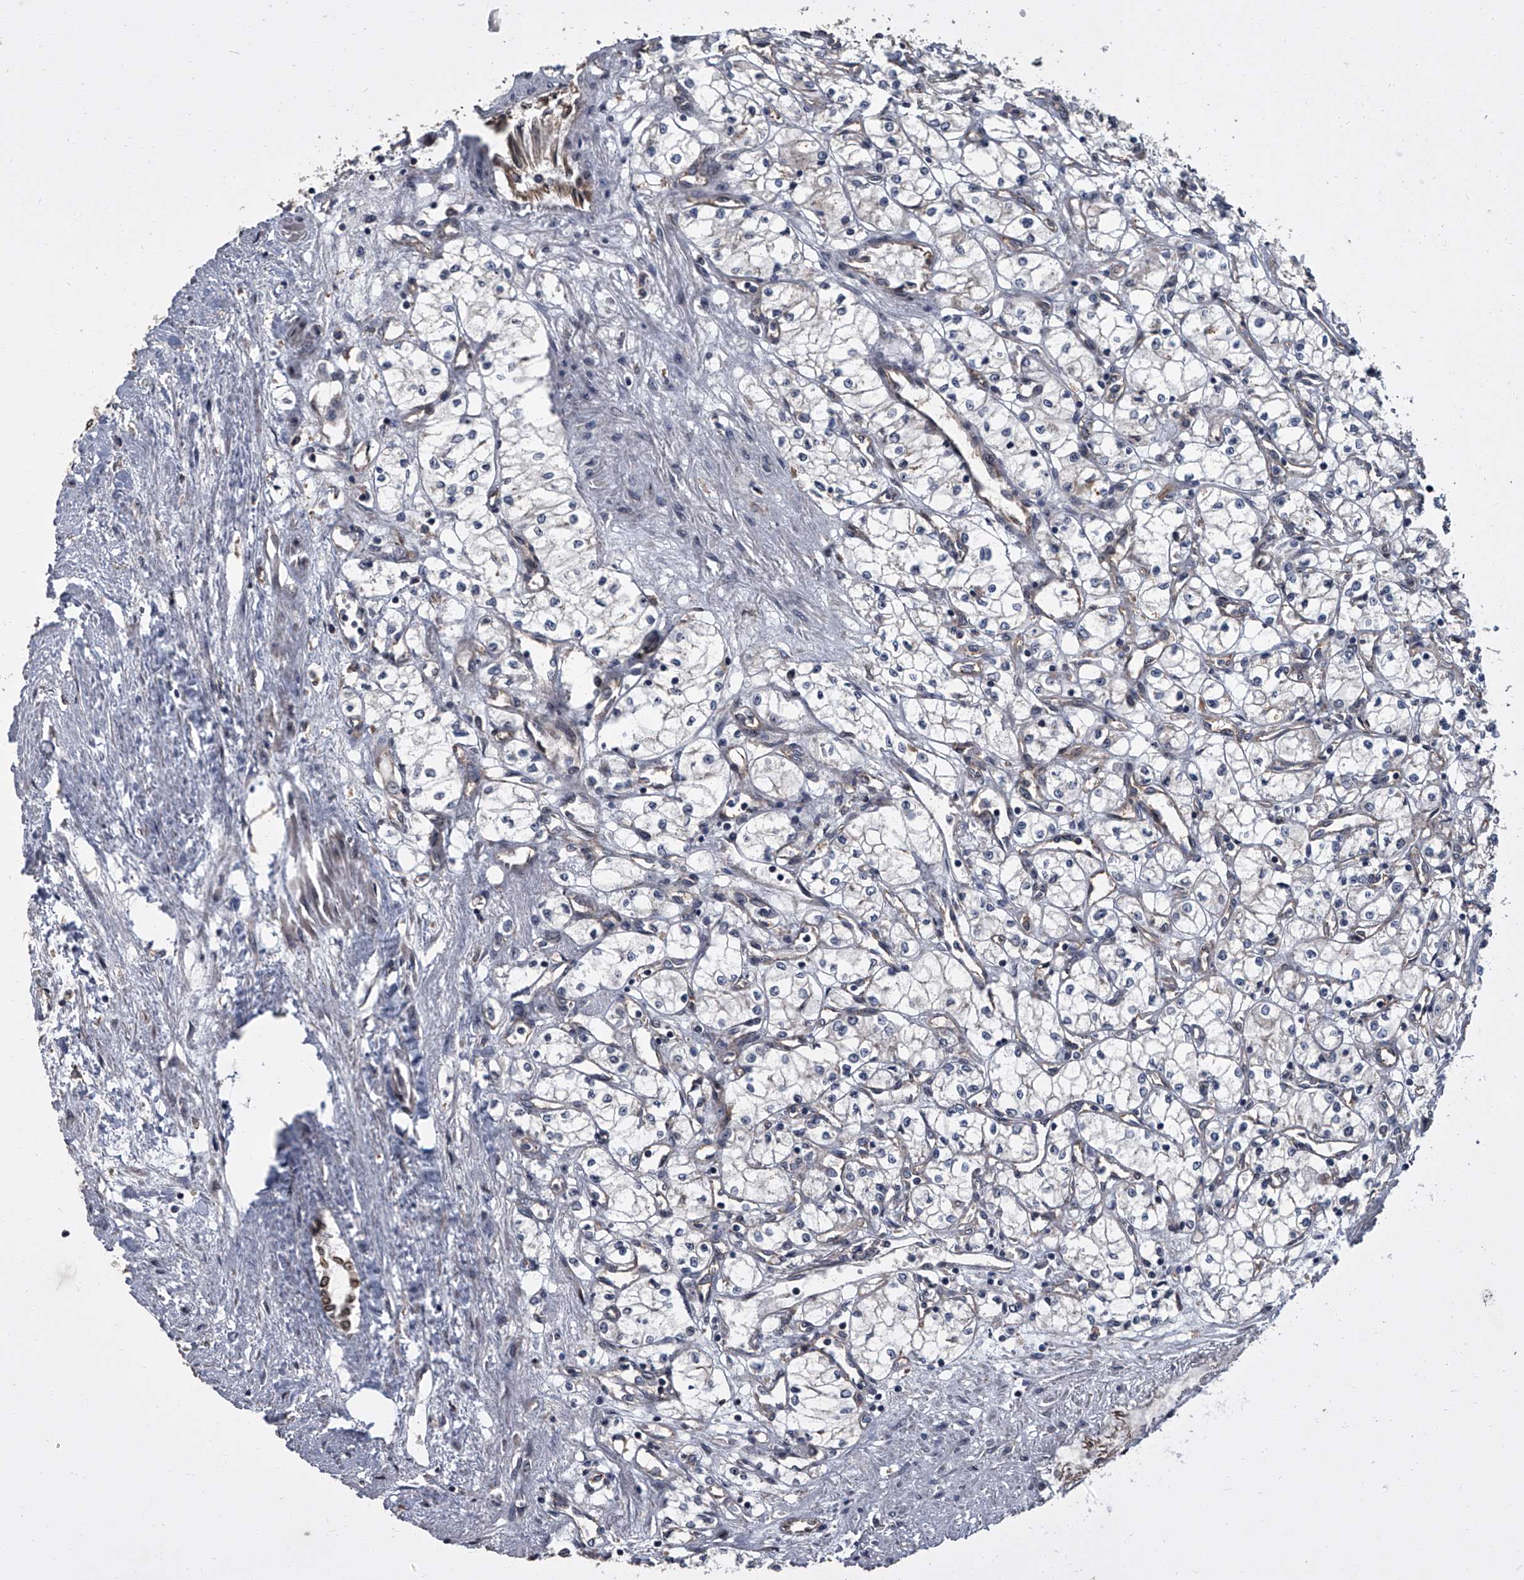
{"staining": {"intensity": "negative", "quantity": "none", "location": "none"}, "tissue": "renal cancer", "cell_type": "Tumor cells", "image_type": "cancer", "snomed": [{"axis": "morphology", "description": "Adenocarcinoma, NOS"}, {"axis": "topography", "description": "Kidney"}], "caption": "Immunohistochemical staining of renal cancer (adenocarcinoma) displays no significant staining in tumor cells. (DAB (3,3'-diaminobenzidine) immunohistochemistry, high magnification).", "gene": "LRRC8C", "patient": {"sex": "male", "age": 59}}